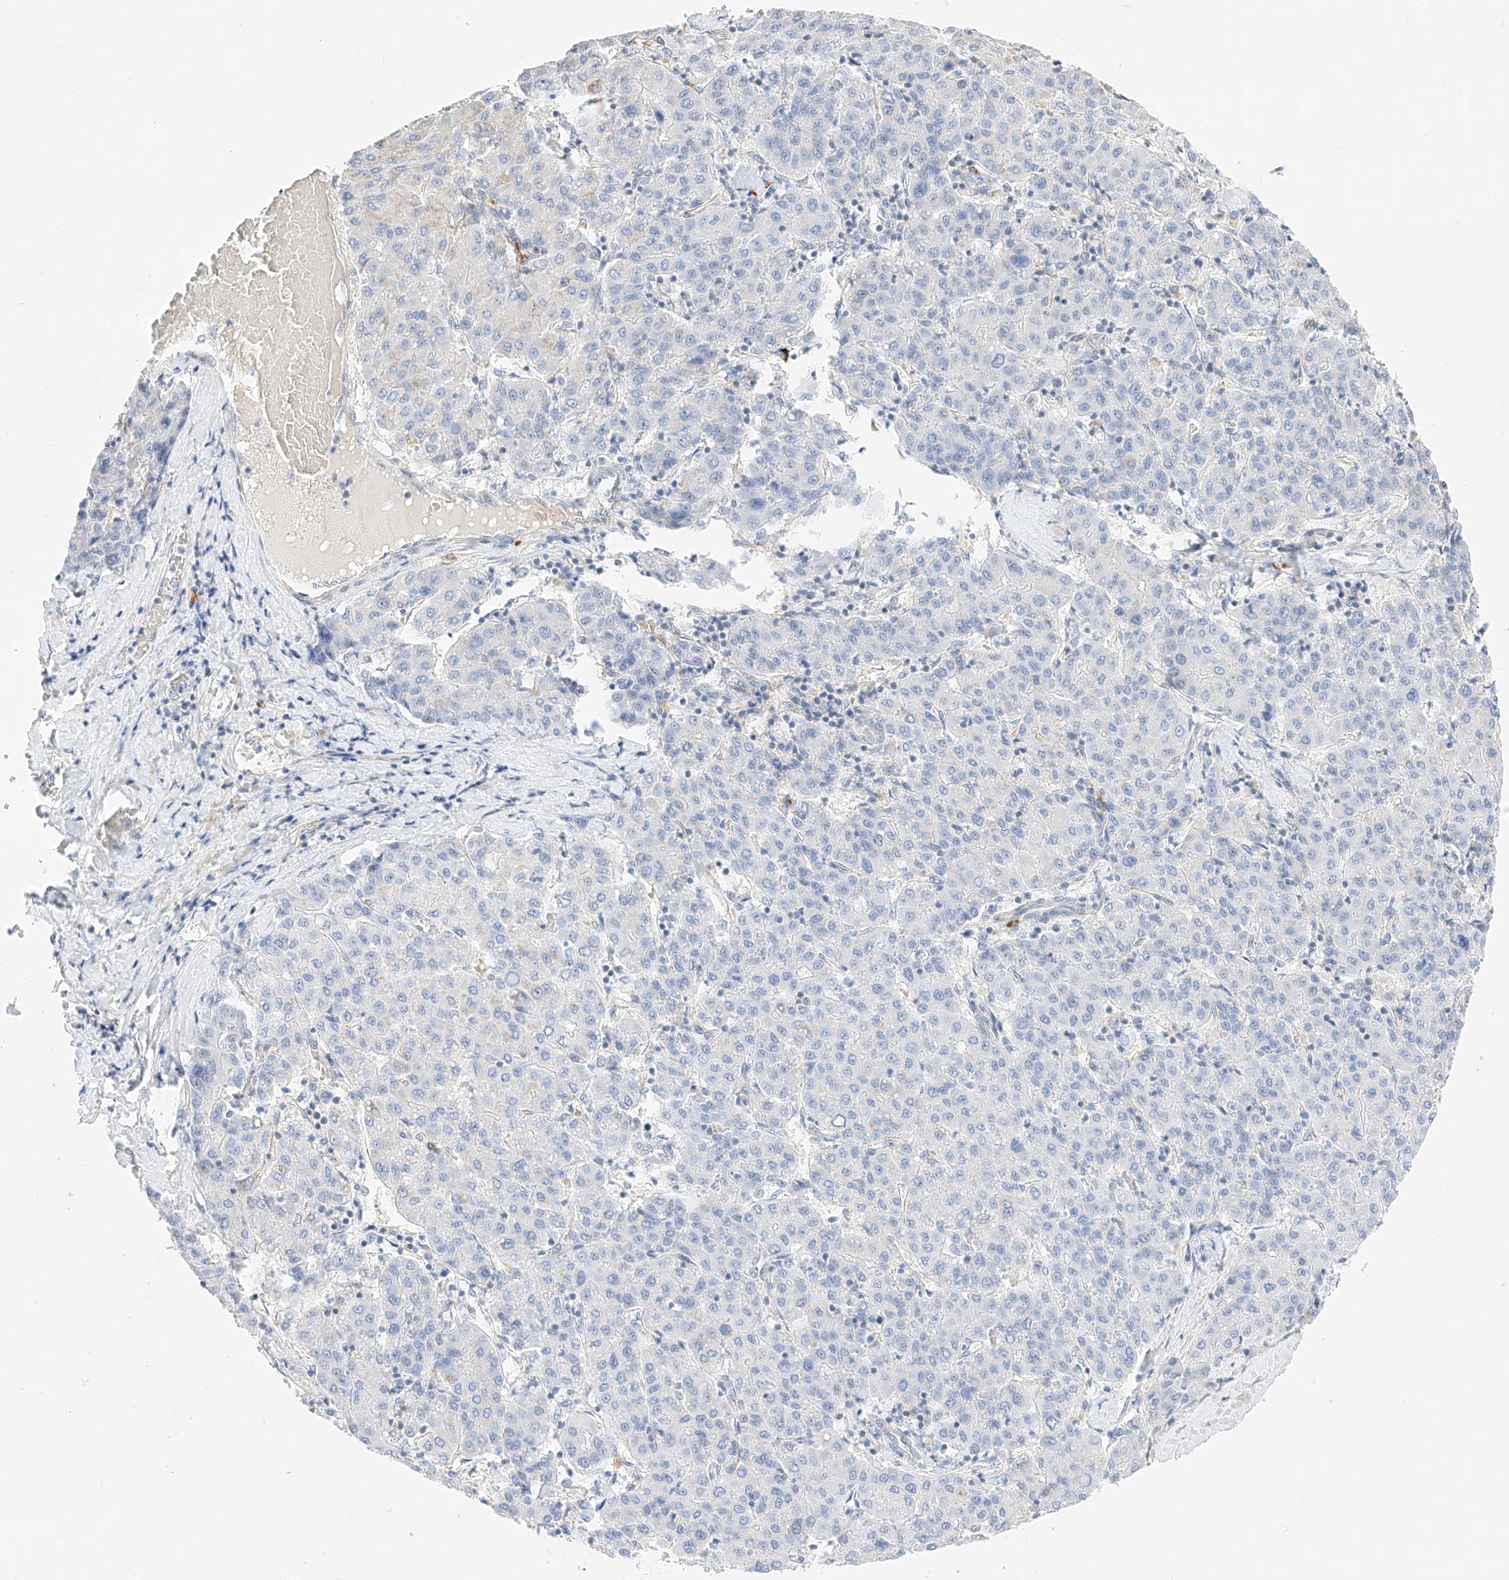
{"staining": {"intensity": "negative", "quantity": "none", "location": "none"}, "tissue": "liver cancer", "cell_type": "Tumor cells", "image_type": "cancer", "snomed": [{"axis": "morphology", "description": "Carcinoma, Hepatocellular, NOS"}, {"axis": "topography", "description": "Liver"}], "caption": "Immunohistochemistry histopathology image of hepatocellular carcinoma (liver) stained for a protein (brown), which reveals no positivity in tumor cells. (DAB immunohistochemistry, high magnification).", "gene": "CDCP2", "patient": {"sex": "male", "age": 65}}